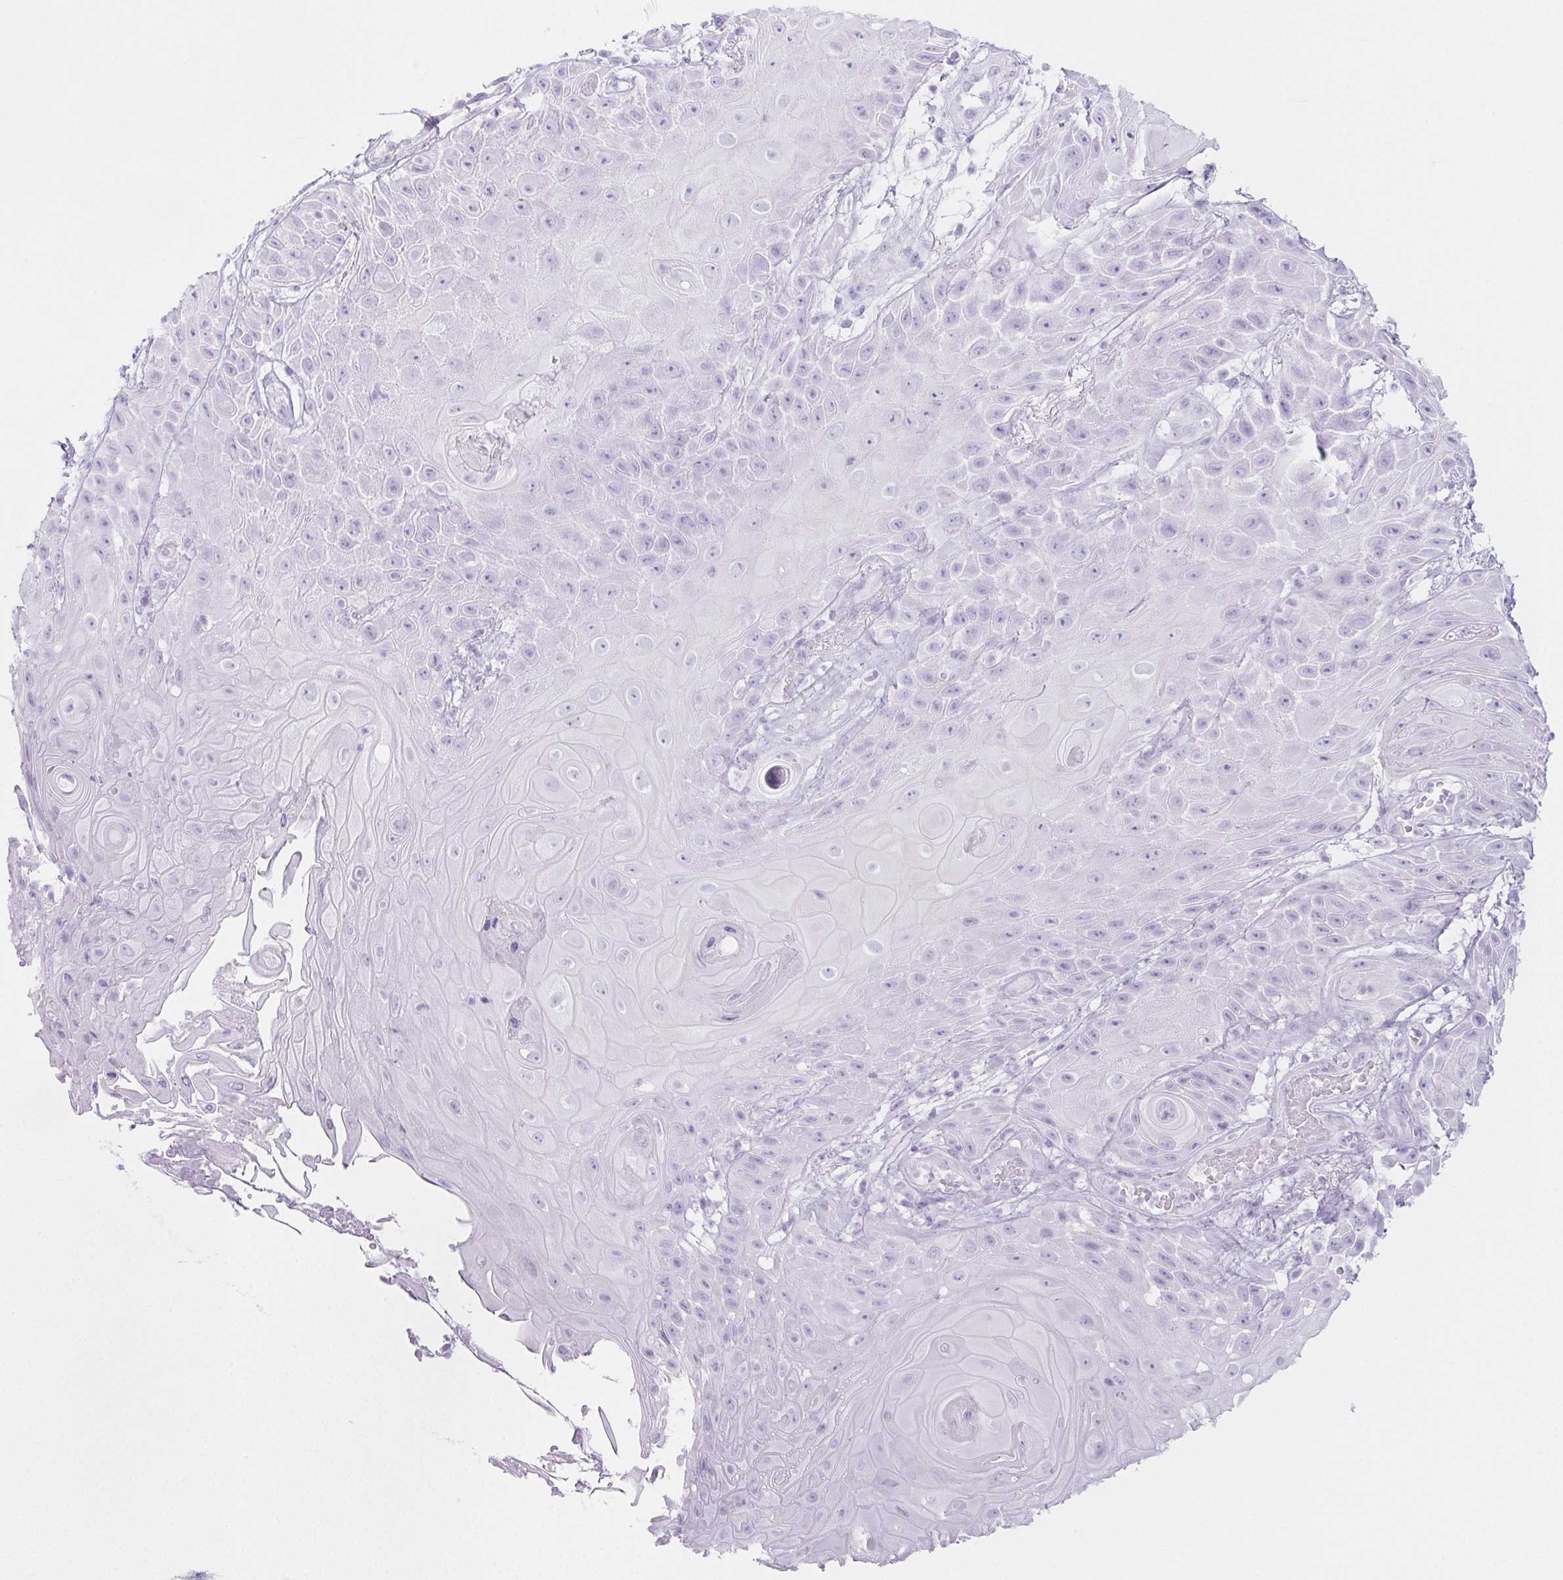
{"staining": {"intensity": "negative", "quantity": "none", "location": "none"}, "tissue": "skin cancer", "cell_type": "Tumor cells", "image_type": "cancer", "snomed": [{"axis": "morphology", "description": "Squamous cell carcinoma, NOS"}, {"axis": "topography", "description": "Skin"}], "caption": "Tumor cells are negative for brown protein staining in squamous cell carcinoma (skin).", "gene": "PI3", "patient": {"sex": "male", "age": 62}}